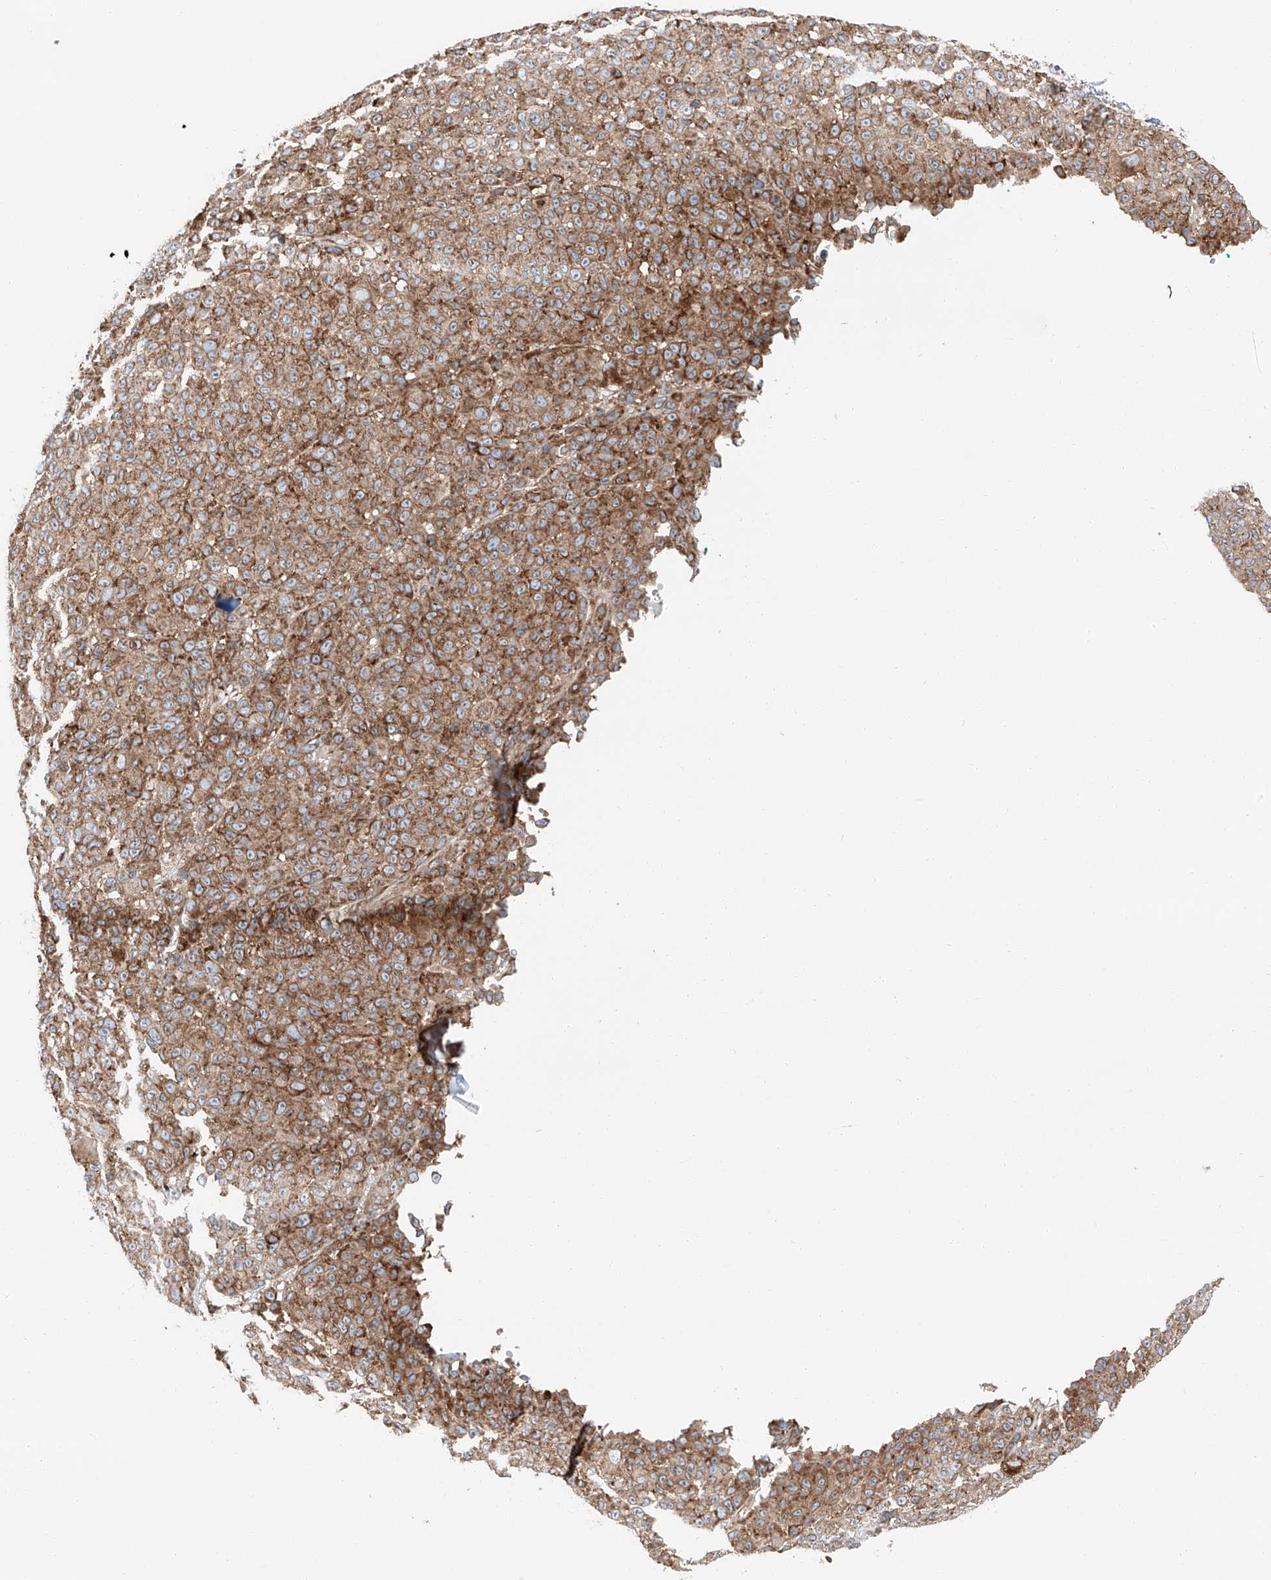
{"staining": {"intensity": "moderate", "quantity": ">75%", "location": "cytoplasmic/membranous"}, "tissue": "melanoma", "cell_type": "Tumor cells", "image_type": "cancer", "snomed": [{"axis": "morphology", "description": "Malignant melanoma, NOS"}, {"axis": "topography", "description": "Skin"}], "caption": "There is medium levels of moderate cytoplasmic/membranous positivity in tumor cells of melanoma, as demonstrated by immunohistochemical staining (brown color).", "gene": "ZC3H15", "patient": {"sex": "female", "age": 94}}